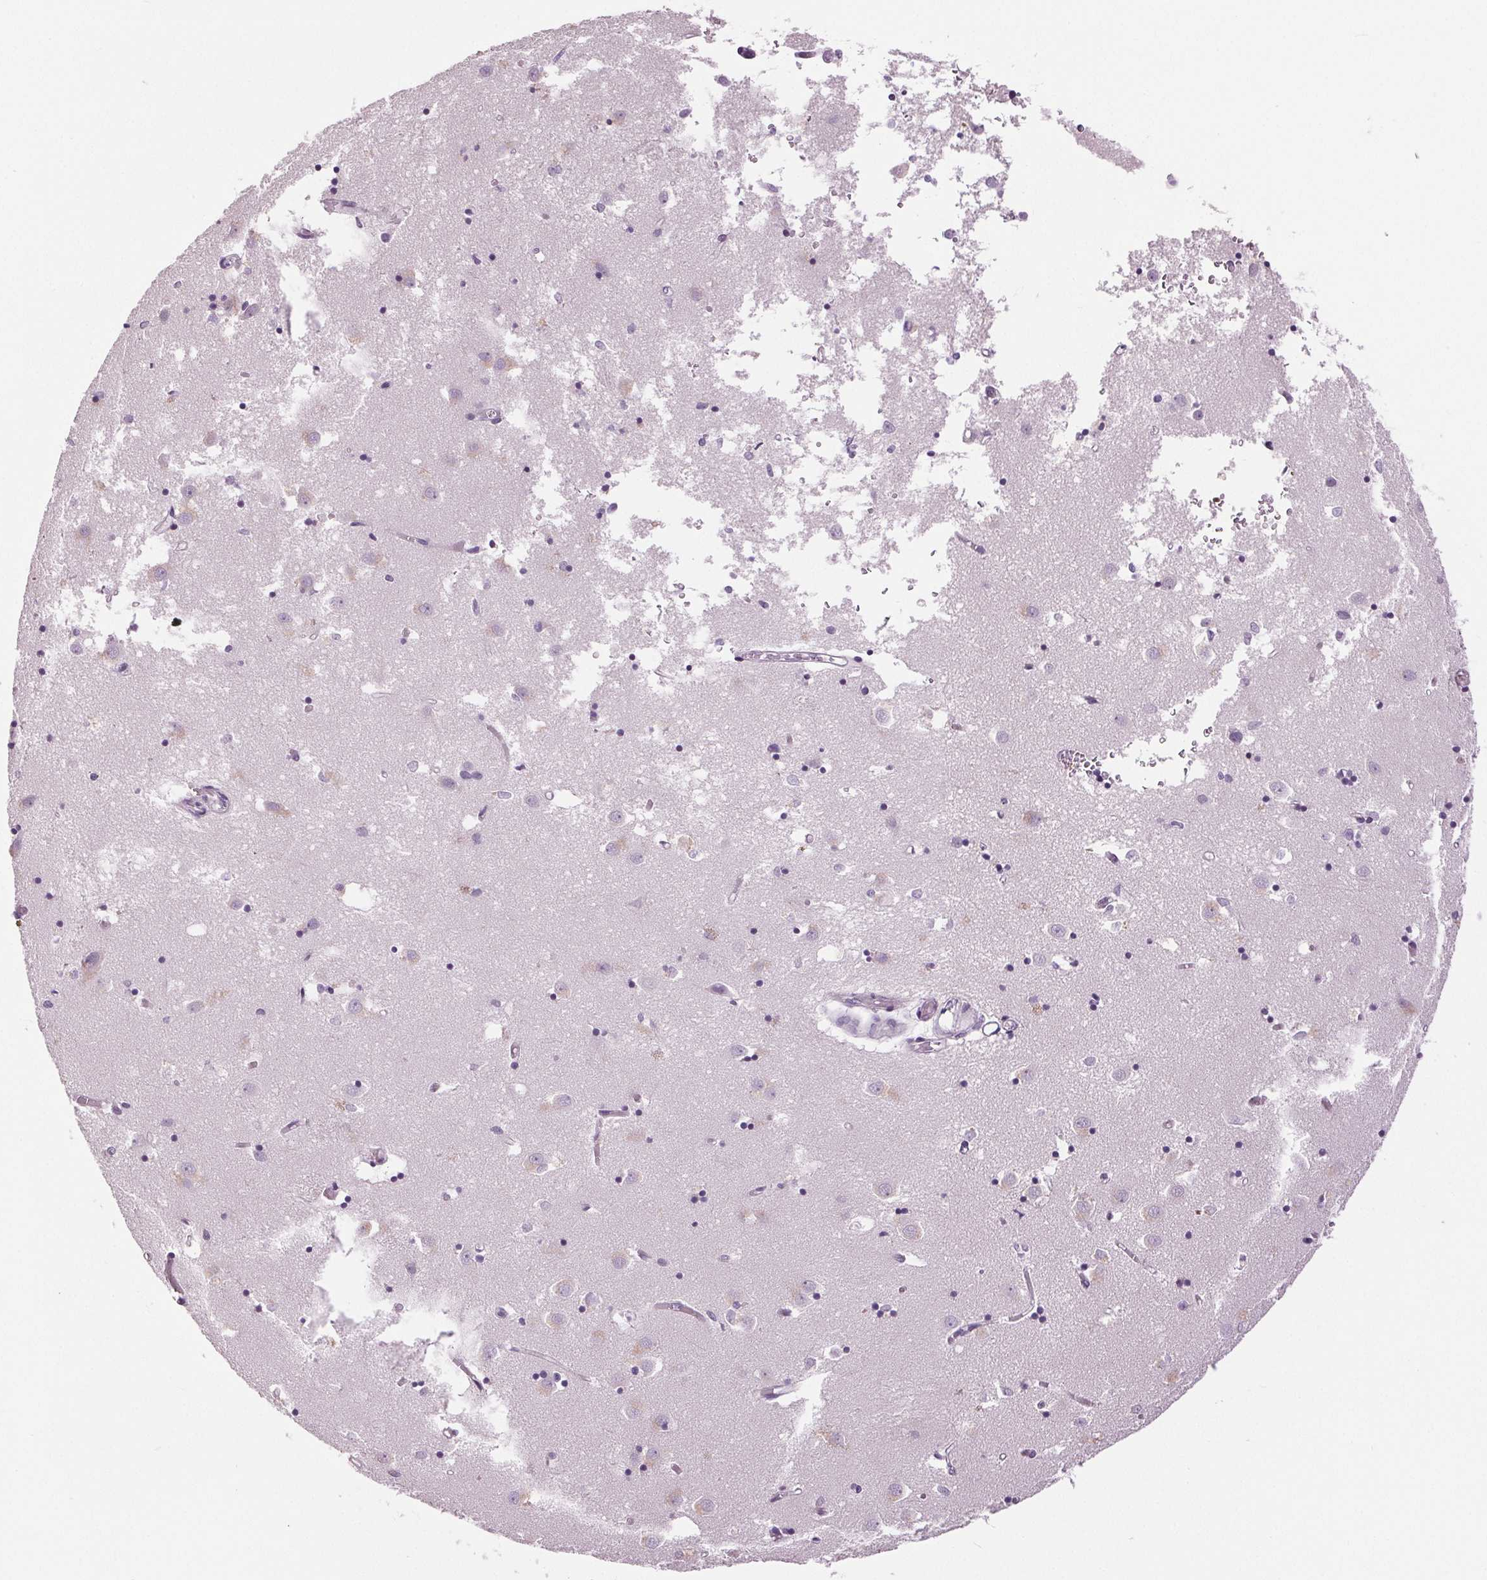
{"staining": {"intensity": "negative", "quantity": "none", "location": "none"}, "tissue": "caudate", "cell_type": "Glial cells", "image_type": "normal", "snomed": [{"axis": "morphology", "description": "Normal tissue, NOS"}, {"axis": "topography", "description": "Lateral ventricle wall"}], "caption": "Immunohistochemistry (IHC) histopathology image of normal caudate: caudate stained with DAB shows no significant protein staining in glial cells.", "gene": "MISP", "patient": {"sex": "male", "age": 70}}